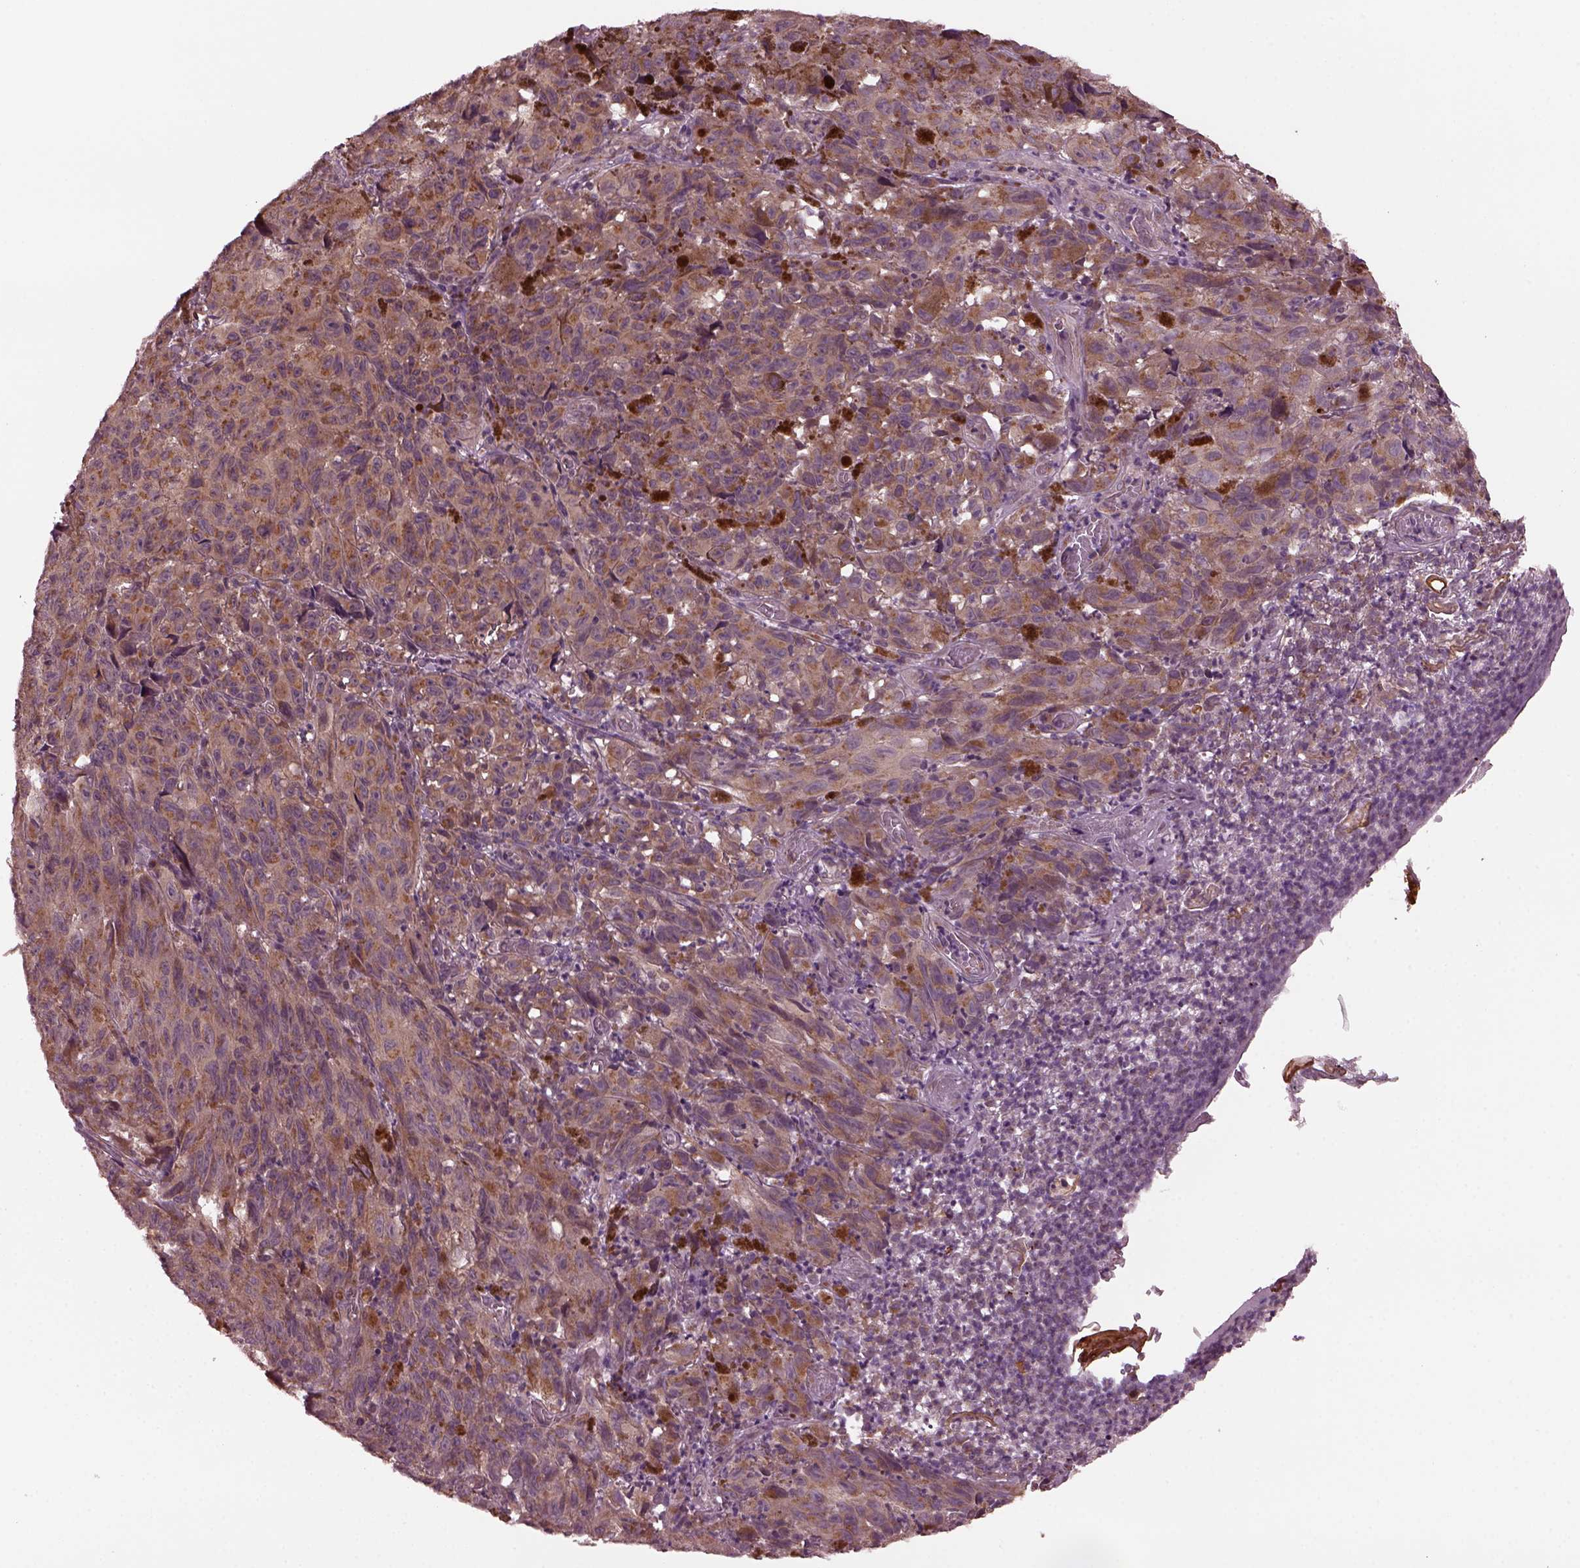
{"staining": {"intensity": "moderate", "quantity": "25%-75%", "location": "cytoplasmic/membranous"}, "tissue": "melanoma", "cell_type": "Tumor cells", "image_type": "cancer", "snomed": [{"axis": "morphology", "description": "Malignant melanoma, NOS"}, {"axis": "topography", "description": "Vulva, labia, clitoris and Bartholin´s gland, NO"}], "caption": "Protein expression analysis of human malignant melanoma reveals moderate cytoplasmic/membranous expression in approximately 25%-75% of tumor cells.", "gene": "RUFY3", "patient": {"sex": "female", "age": 75}}